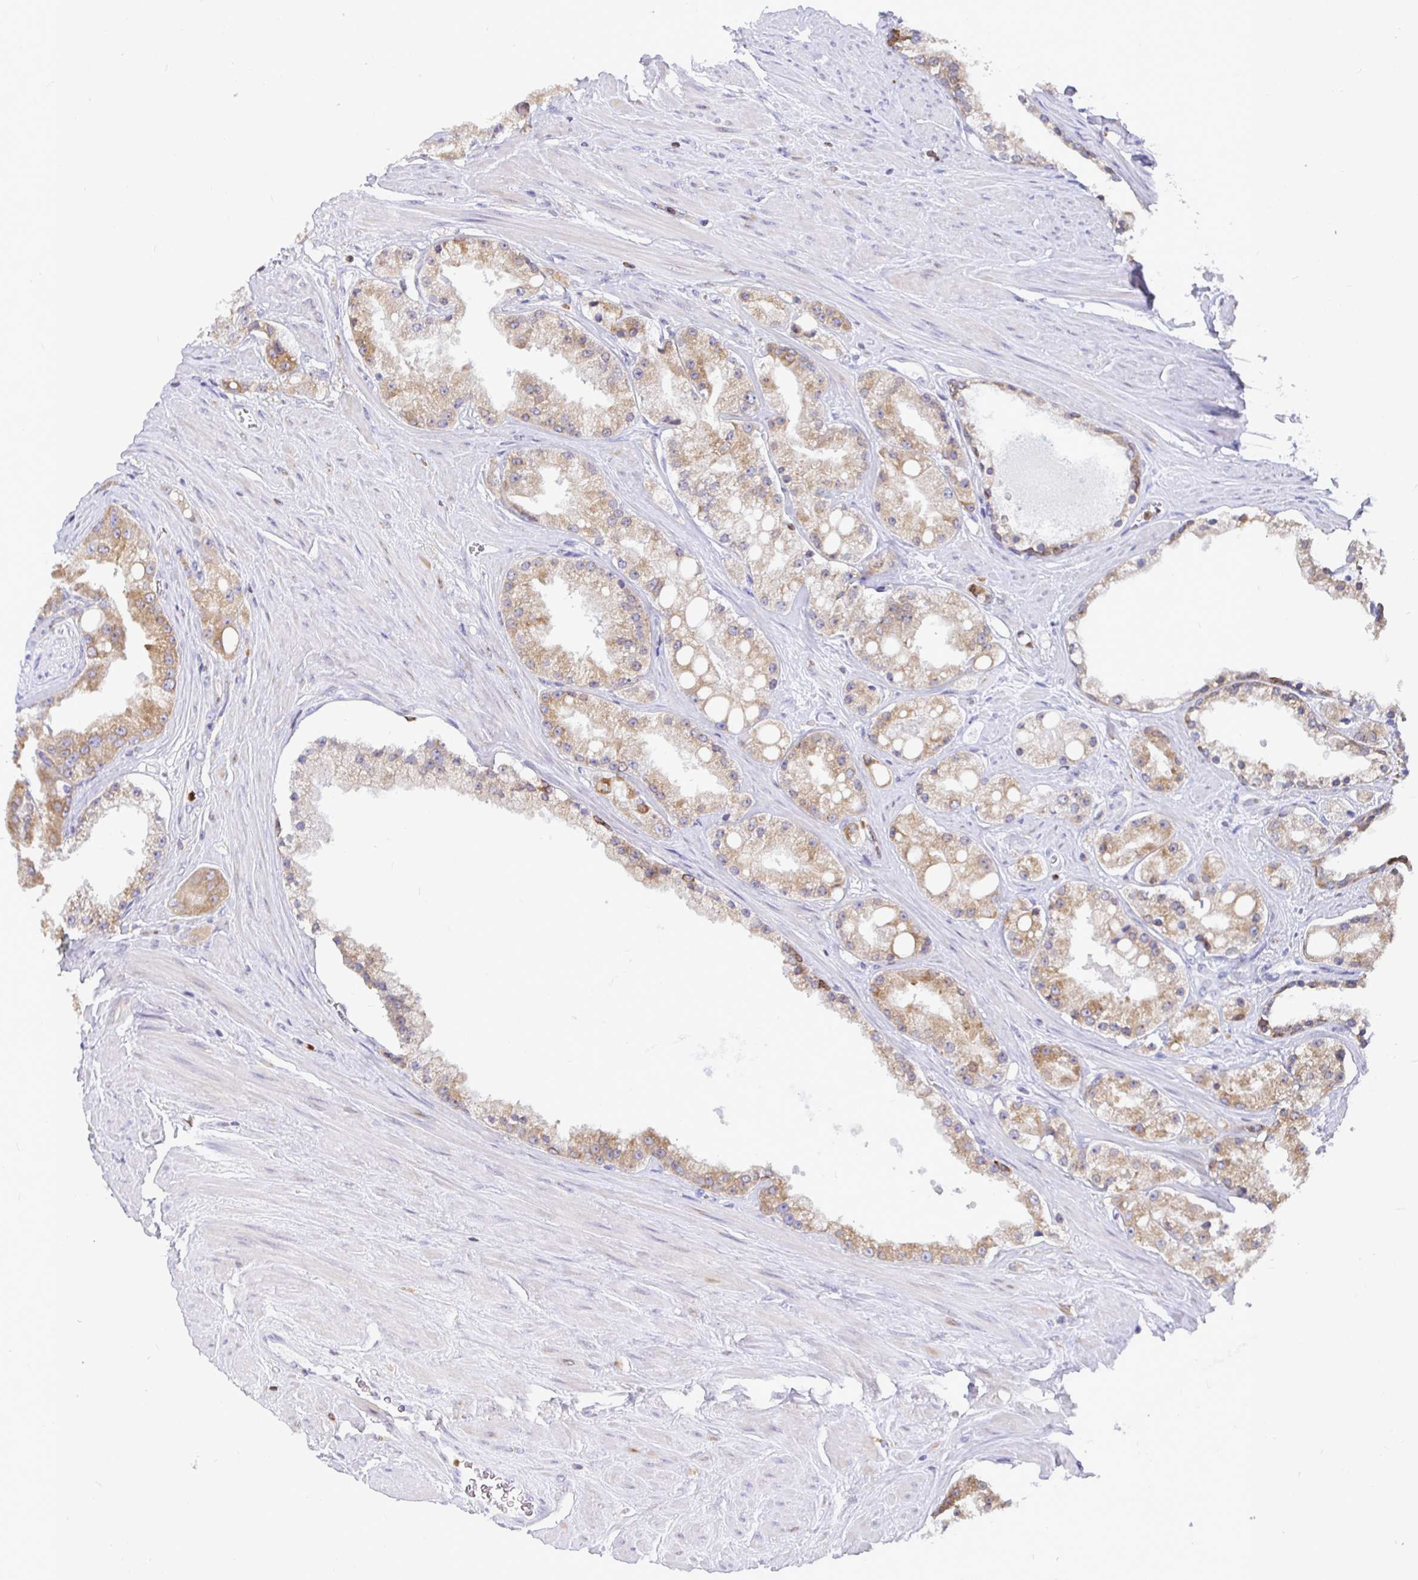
{"staining": {"intensity": "moderate", "quantity": ">75%", "location": "cytoplasmic/membranous"}, "tissue": "prostate cancer", "cell_type": "Tumor cells", "image_type": "cancer", "snomed": [{"axis": "morphology", "description": "Adenocarcinoma, High grade"}, {"axis": "topography", "description": "Prostate"}], "caption": "The photomicrograph exhibits a brown stain indicating the presence of a protein in the cytoplasmic/membranous of tumor cells in prostate cancer.", "gene": "TP53I11", "patient": {"sex": "male", "age": 66}}